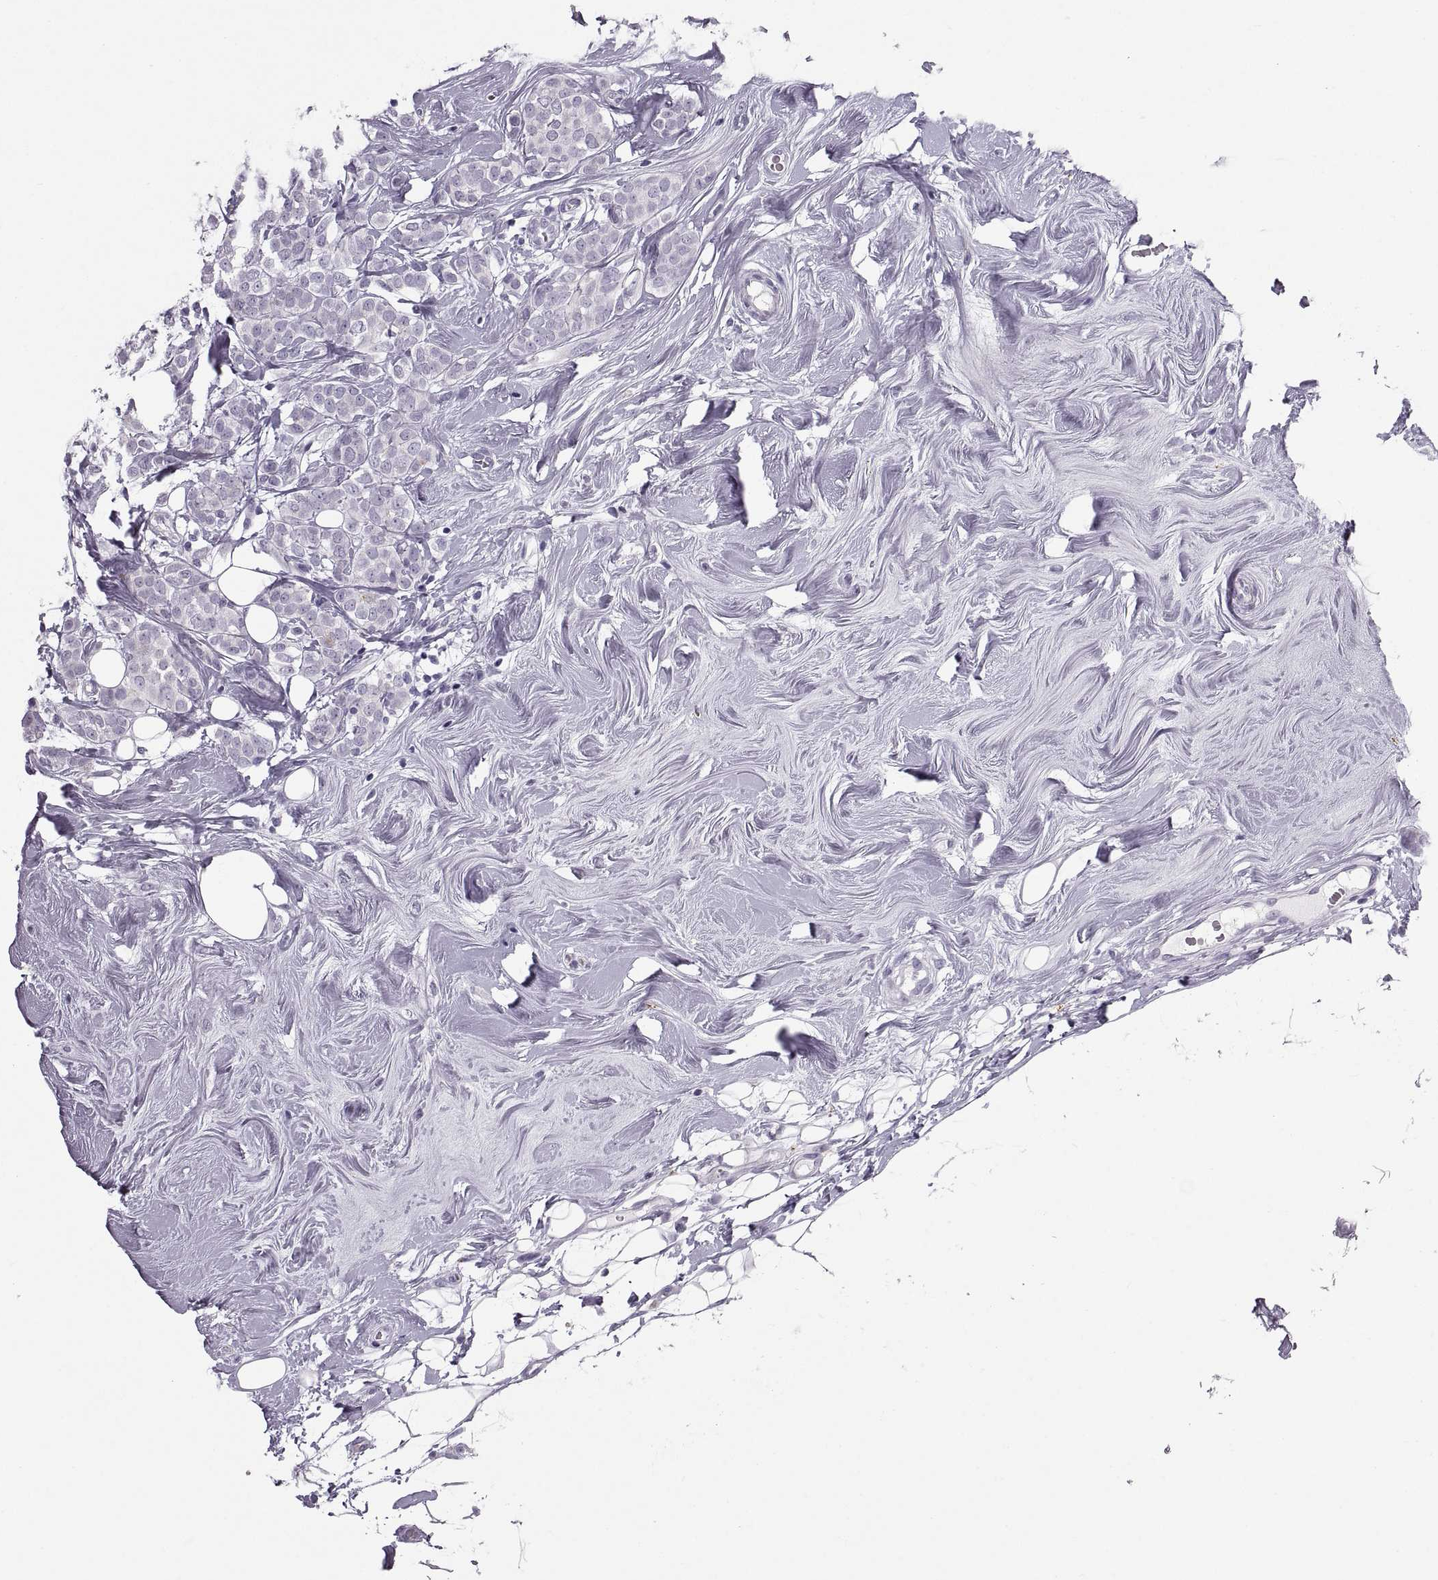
{"staining": {"intensity": "negative", "quantity": "none", "location": "none"}, "tissue": "breast cancer", "cell_type": "Tumor cells", "image_type": "cancer", "snomed": [{"axis": "morphology", "description": "Lobular carcinoma"}, {"axis": "topography", "description": "Breast"}], "caption": "A high-resolution image shows IHC staining of lobular carcinoma (breast), which demonstrates no significant expression in tumor cells. (Immunohistochemistry, brightfield microscopy, high magnification).", "gene": "QRICH2", "patient": {"sex": "female", "age": 49}}